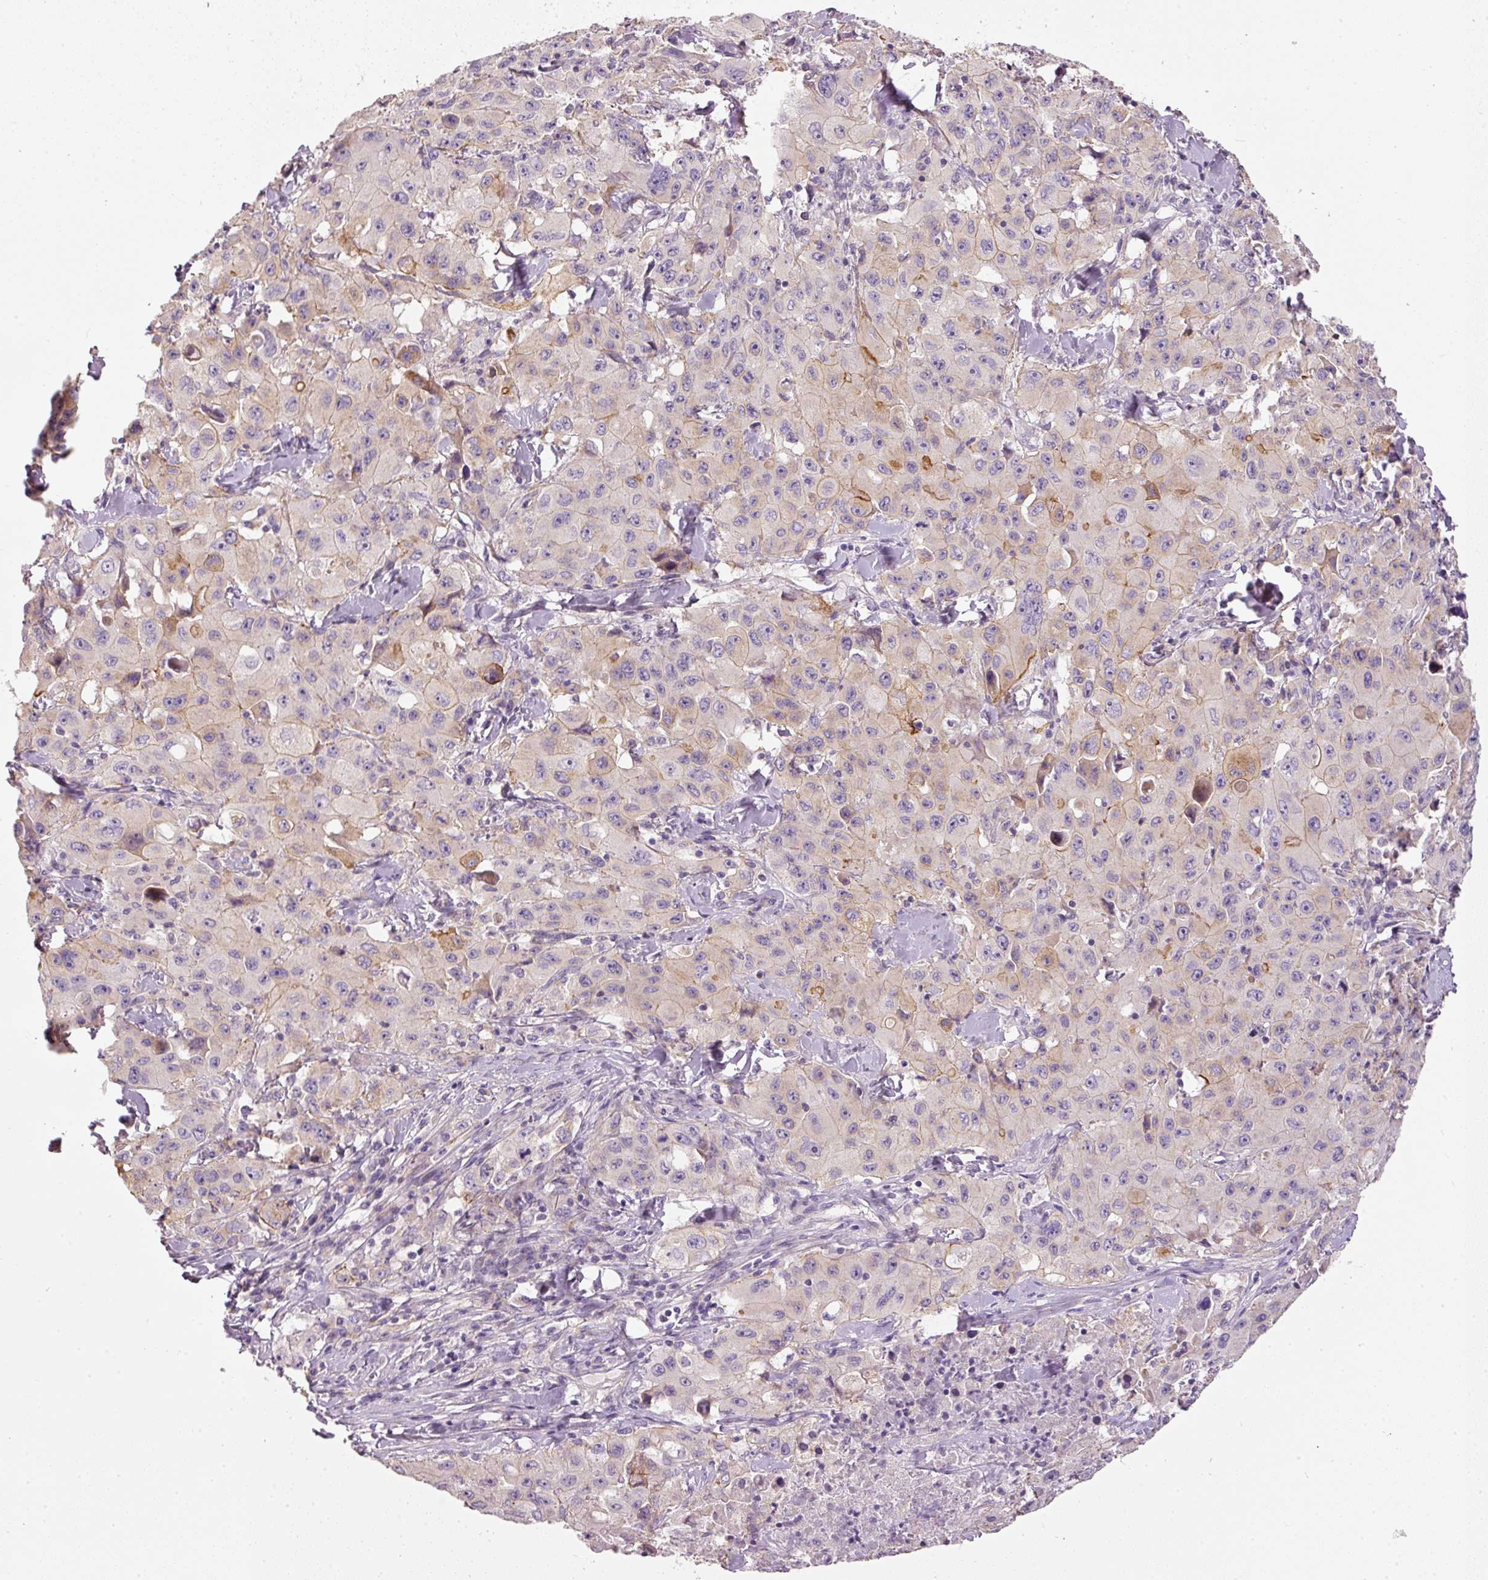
{"staining": {"intensity": "moderate", "quantity": "<25%", "location": "cytoplasmic/membranous"}, "tissue": "lung cancer", "cell_type": "Tumor cells", "image_type": "cancer", "snomed": [{"axis": "morphology", "description": "Squamous cell carcinoma, NOS"}, {"axis": "topography", "description": "Lung"}], "caption": "Human lung cancer (squamous cell carcinoma) stained with a protein marker demonstrates moderate staining in tumor cells.", "gene": "OSR2", "patient": {"sex": "male", "age": 63}}